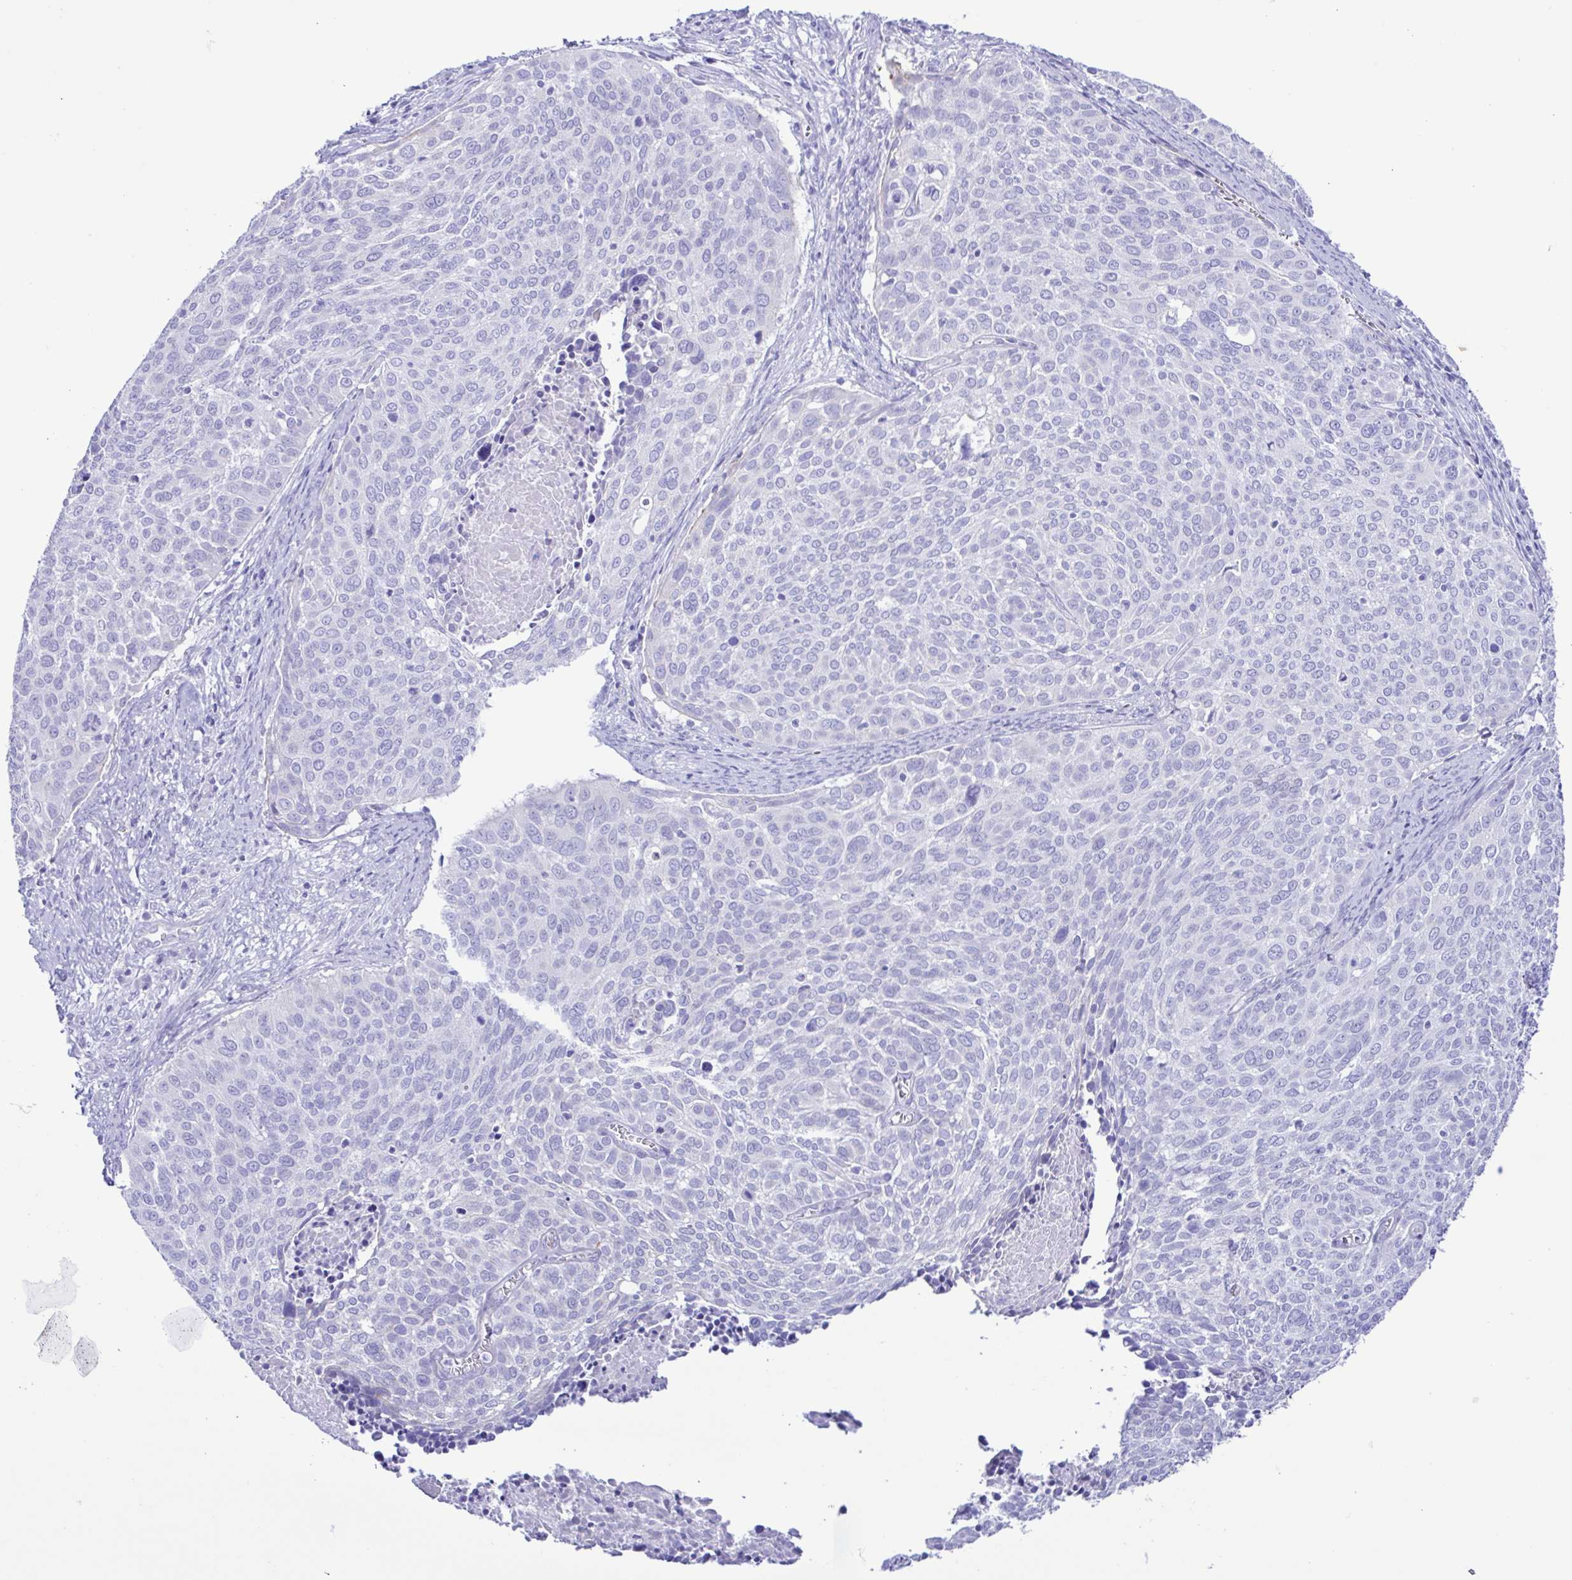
{"staining": {"intensity": "negative", "quantity": "none", "location": "none"}, "tissue": "cervical cancer", "cell_type": "Tumor cells", "image_type": "cancer", "snomed": [{"axis": "morphology", "description": "Squamous cell carcinoma, NOS"}, {"axis": "topography", "description": "Cervix"}], "caption": "IHC histopathology image of cervical squamous cell carcinoma stained for a protein (brown), which displays no positivity in tumor cells.", "gene": "CYP11A1", "patient": {"sex": "female", "age": 39}}